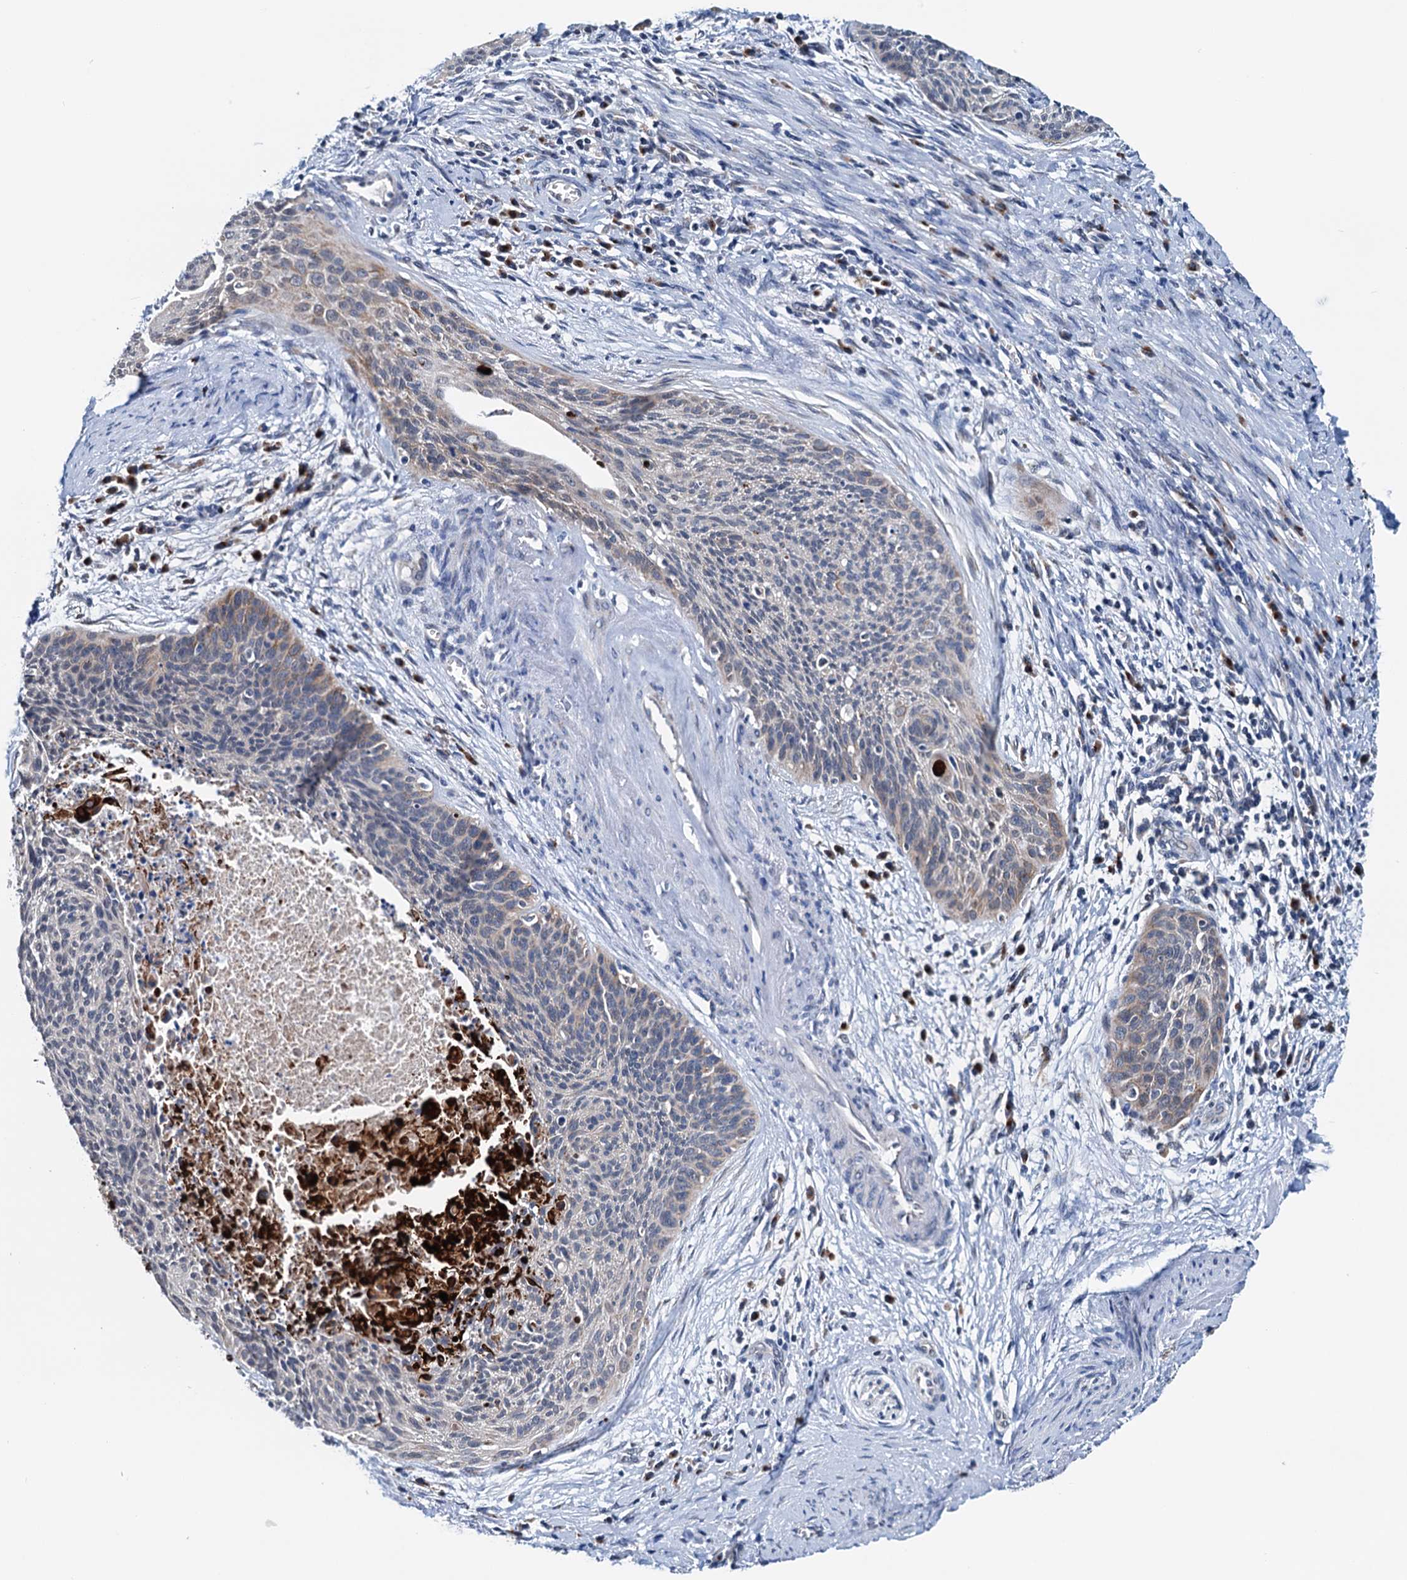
{"staining": {"intensity": "weak", "quantity": "<25%", "location": "cytoplasmic/membranous"}, "tissue": "cervical cancer", "cell_type": "Tumor cells", "image_type": "cancer", "snomed": [{"axis": "morphology", "description": "Squamous cell carcinoma, NOS"}, {"axis": "topography", "description": "Cervix"}], "caption": "Photomicrograph shows no protein expression in tumor cells of cervical squamous cell carcinoma tissue. The staining was performed using DAB to visualize the protein expression in brown, while the nuclei were stained in blue with hematoxylin (Magnification: 20x).", "gene": "SHLD1", "patient": {"sex": "female", "age": 55}}